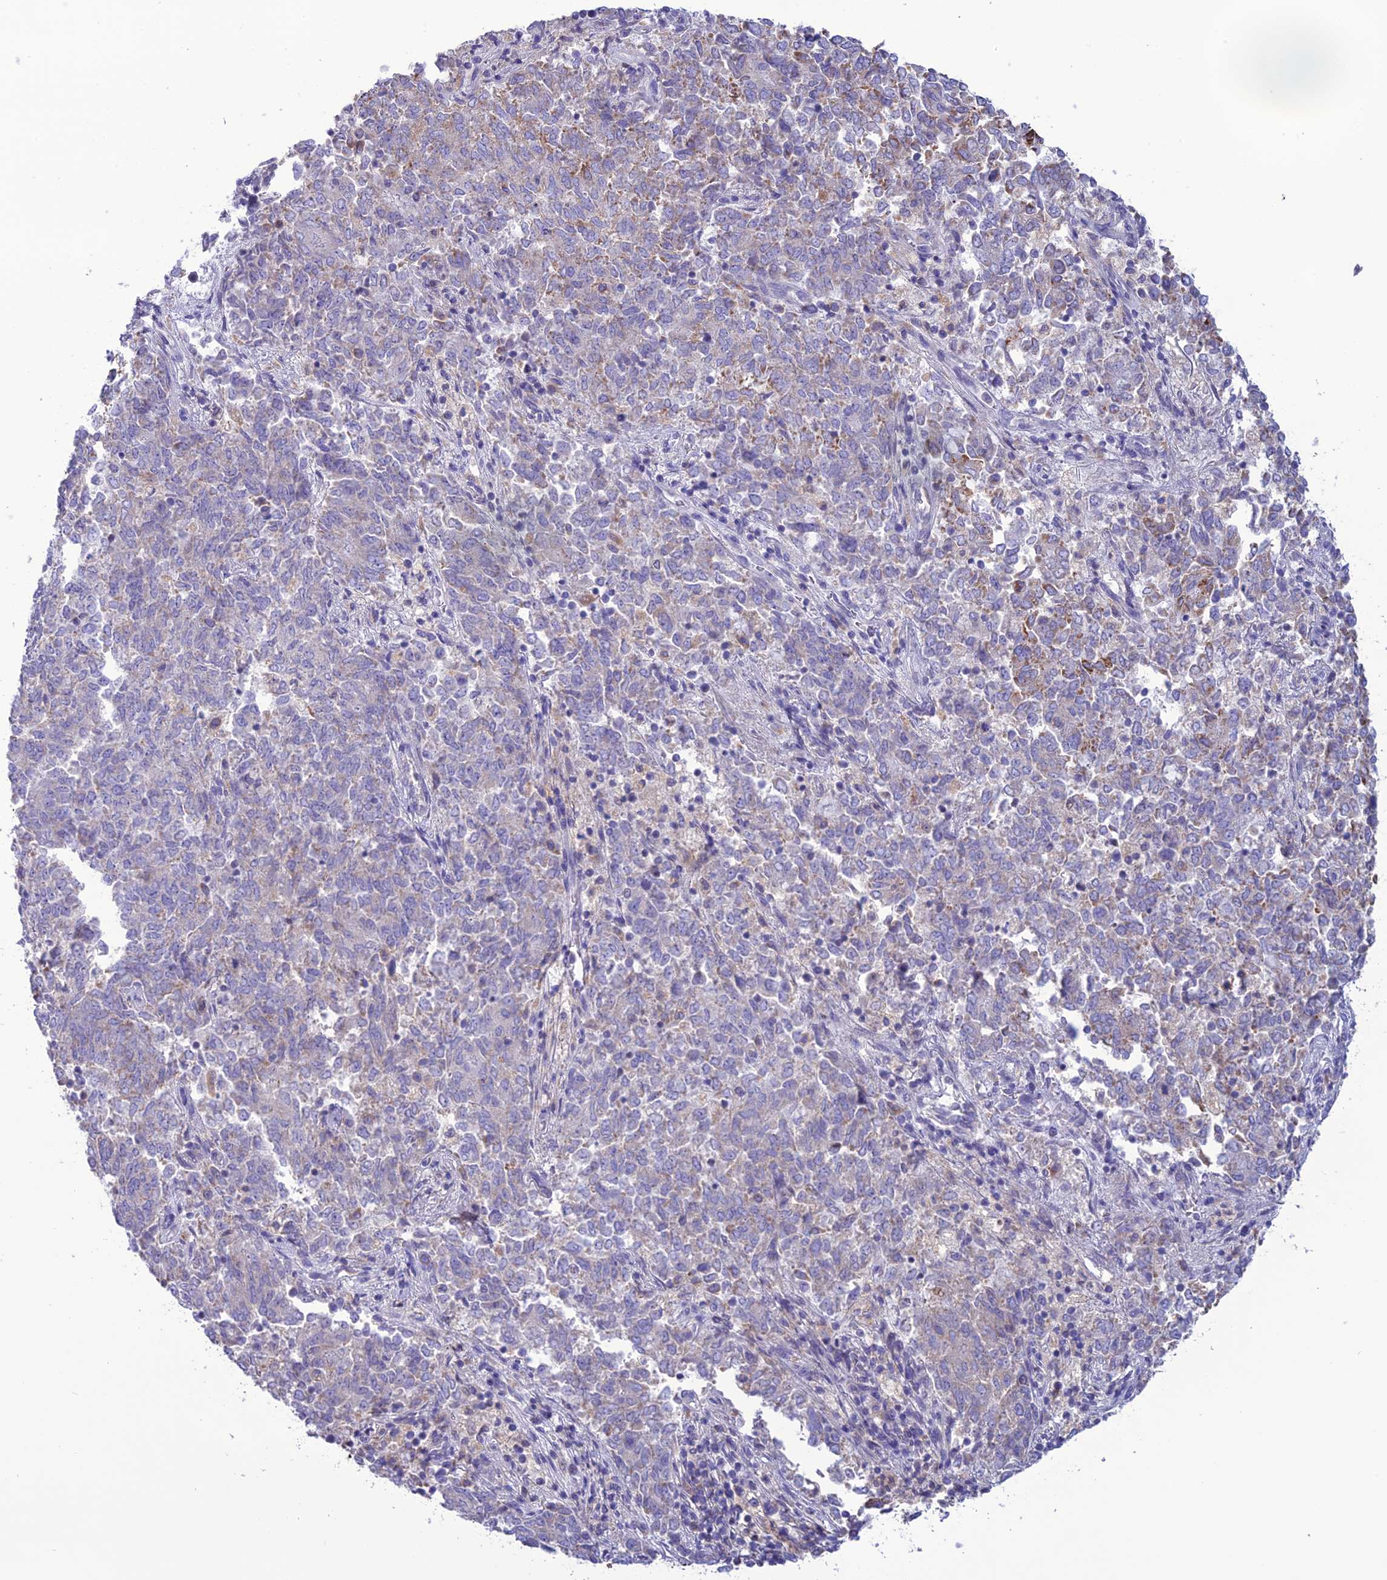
{"staining": {"intensity": "weak", "quantity": "<25%", "location": "cytoplasmic/membranous"}, "tissue": "endometrial cancer", "cell_type": "Tumor cells", "image_type": "cancer", "snomed": [{"axis": "morphology", "description": "Adenocarcinoma, NOS"}, {"axis": "topography", "description": "Endometrium"}], "caption": "Immunohistochemical staining of human adenocarcinoma (endometrial) demonstrates no significant positivity in tumor cells.", "gene": "CLCN7", "patient": {"sex": "female", "age": 80}}